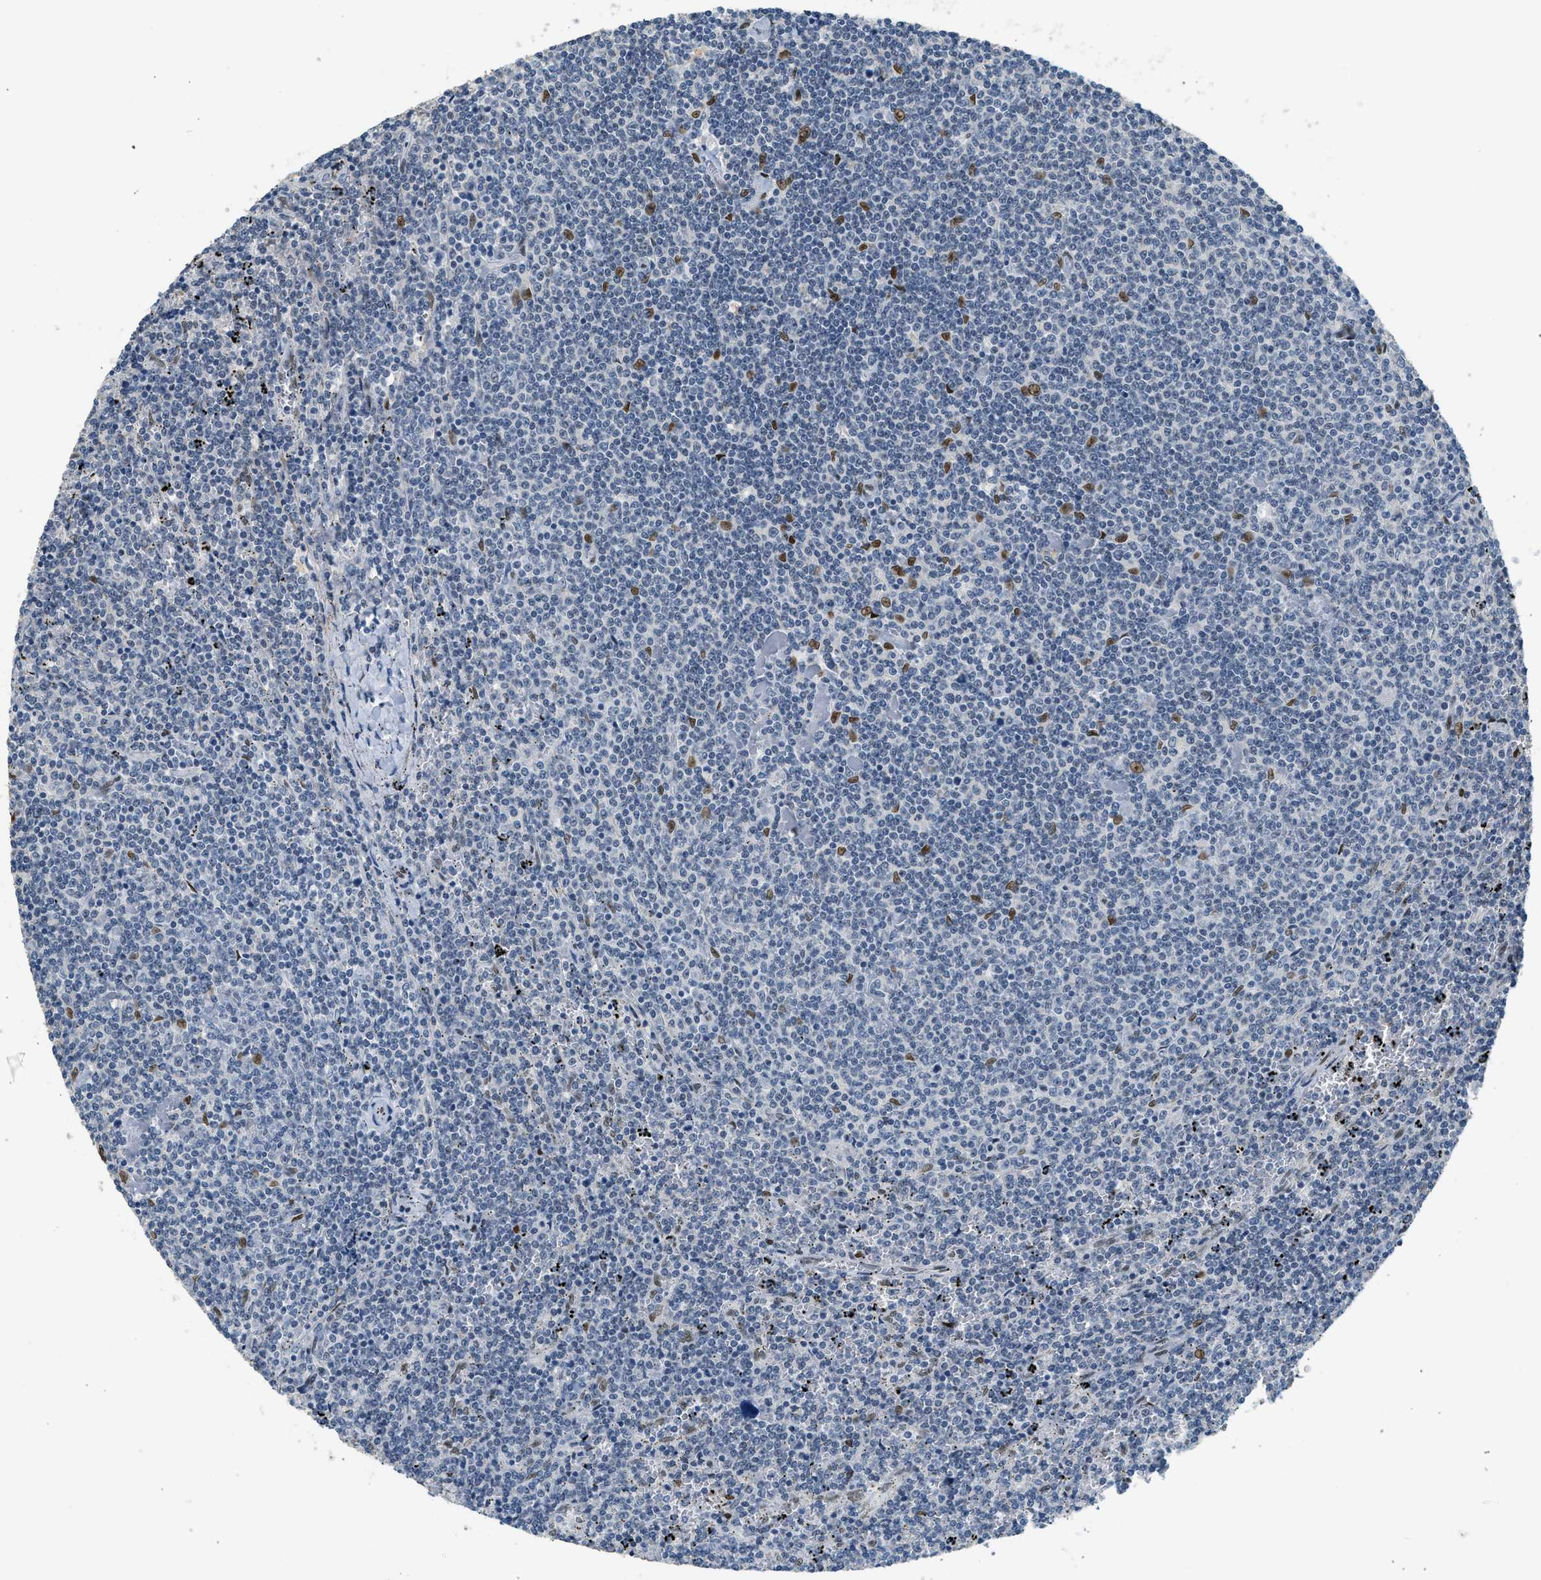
{"staining": {"intensity": "negative", "quantity": "none", "location": "none"}, "tissue": "lymphoma", "cell_type": "Tumor cells", "image_type": "cancer", "snomed": [{"axis": "morphology", "description": "Malignant lymphoma, non-Hodgkin's type, Low grade"}, {"axis": "topography", "description": "Spleen"}], "caption": "Tumor cells are negative for protein expression in human lymphoma.", "gene": "ZBTB20", "patient": {"sex": "female", "age": 50}}